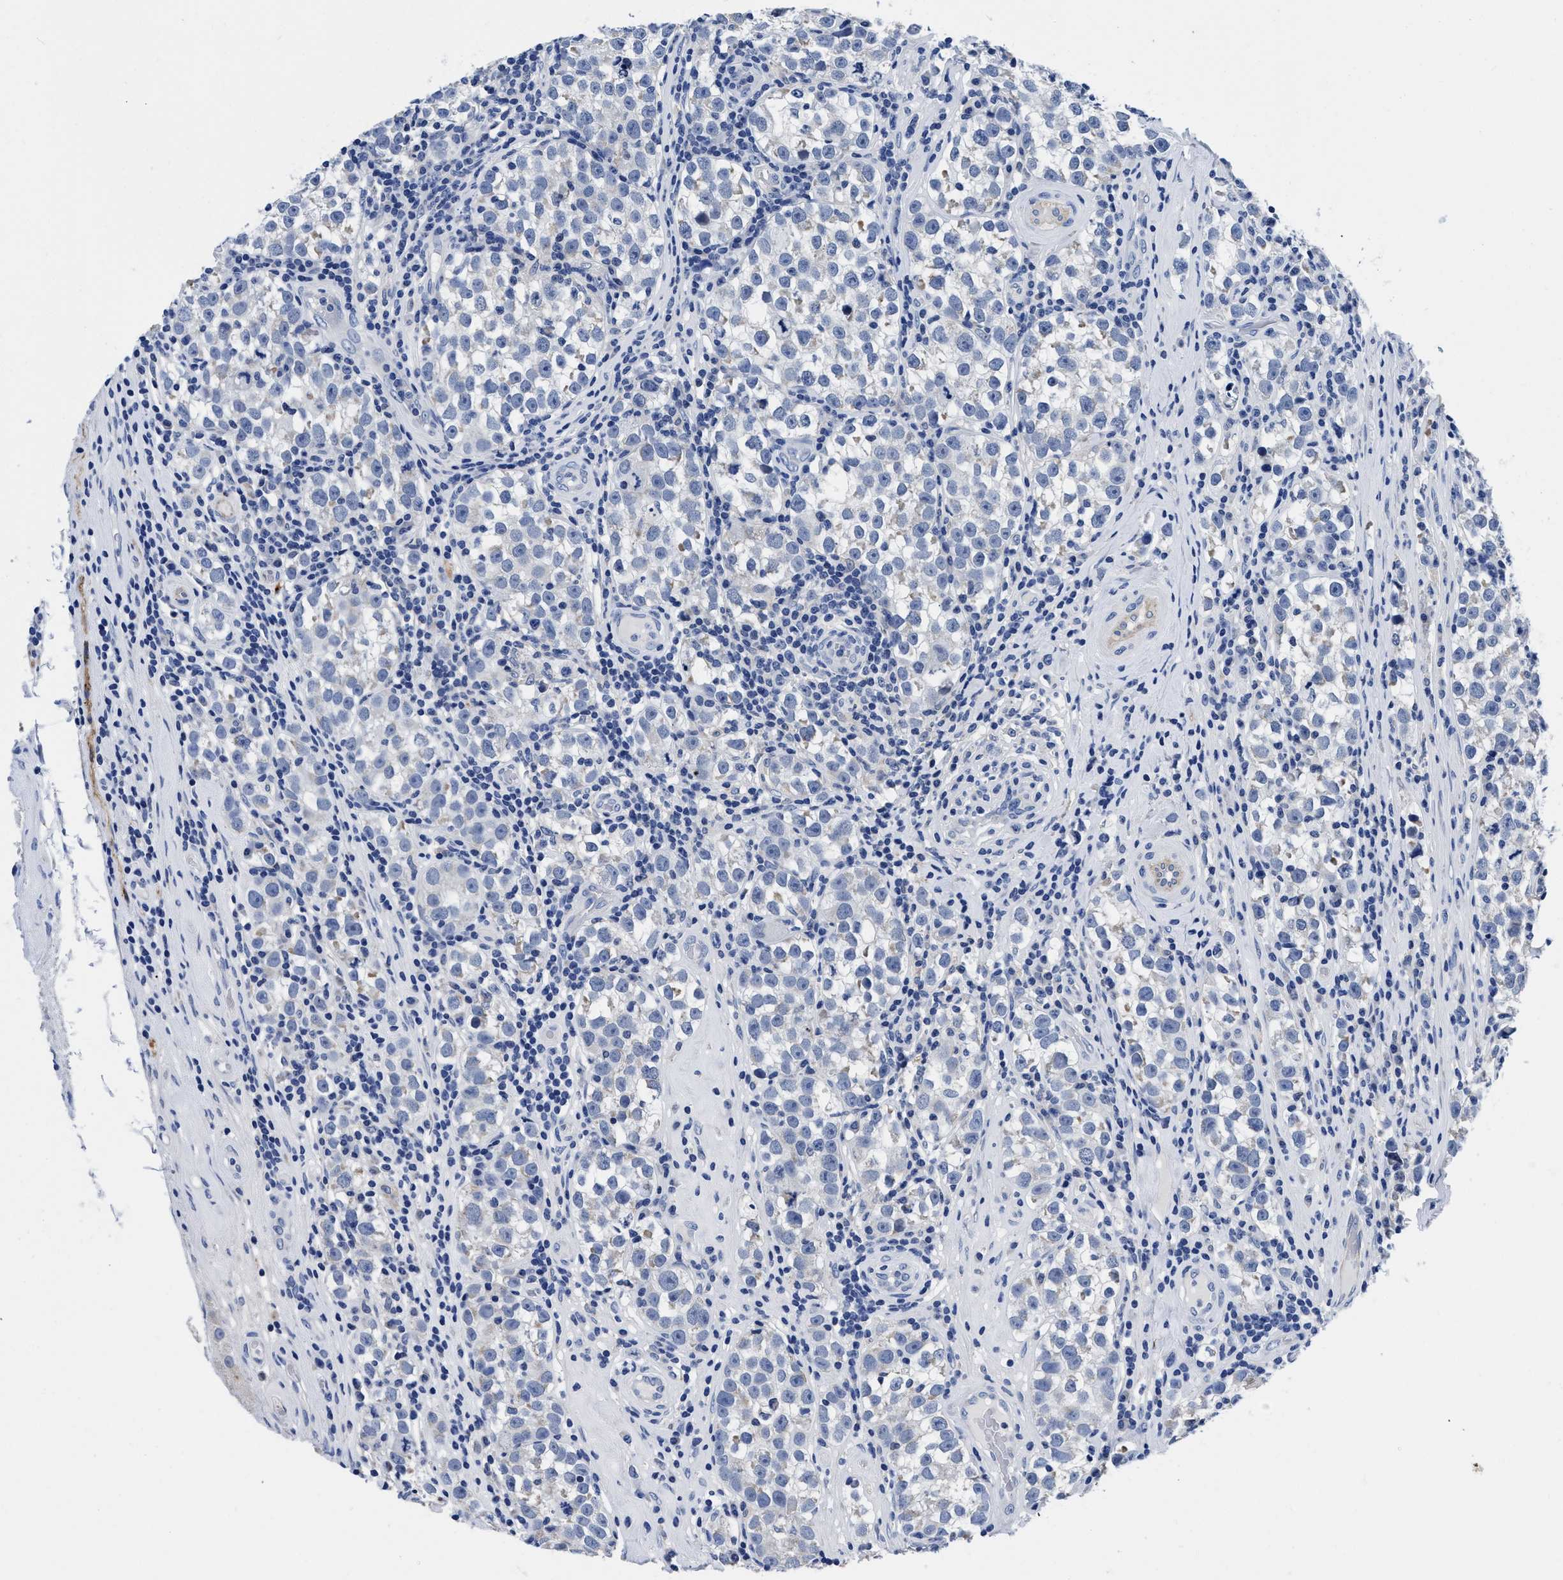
{"staining": {"intensity": "negative", "quantity": "none", "location": "none"}, "tissue": "testis cancer", "cell_type": "Tumor cells", "image_type": "cancer", "snomed": [{"axis": "morphology", "description": "Normal tissue, NOS"}, {"axis": "morphology", "description": "Seminoma, NOS"}, {"axis": "topography", "description": "Testis"}], "caption": "High magnification brightfield microscopy of testis cancer (seminoma) stained with DAB (3,3'-diaminobenzidine) (brown) and counterstained with hematoxylin (blue): tumor cells show no significant staining.", "gene": "SLC35F1", "patient": {"sex": "male", "age": 43}}